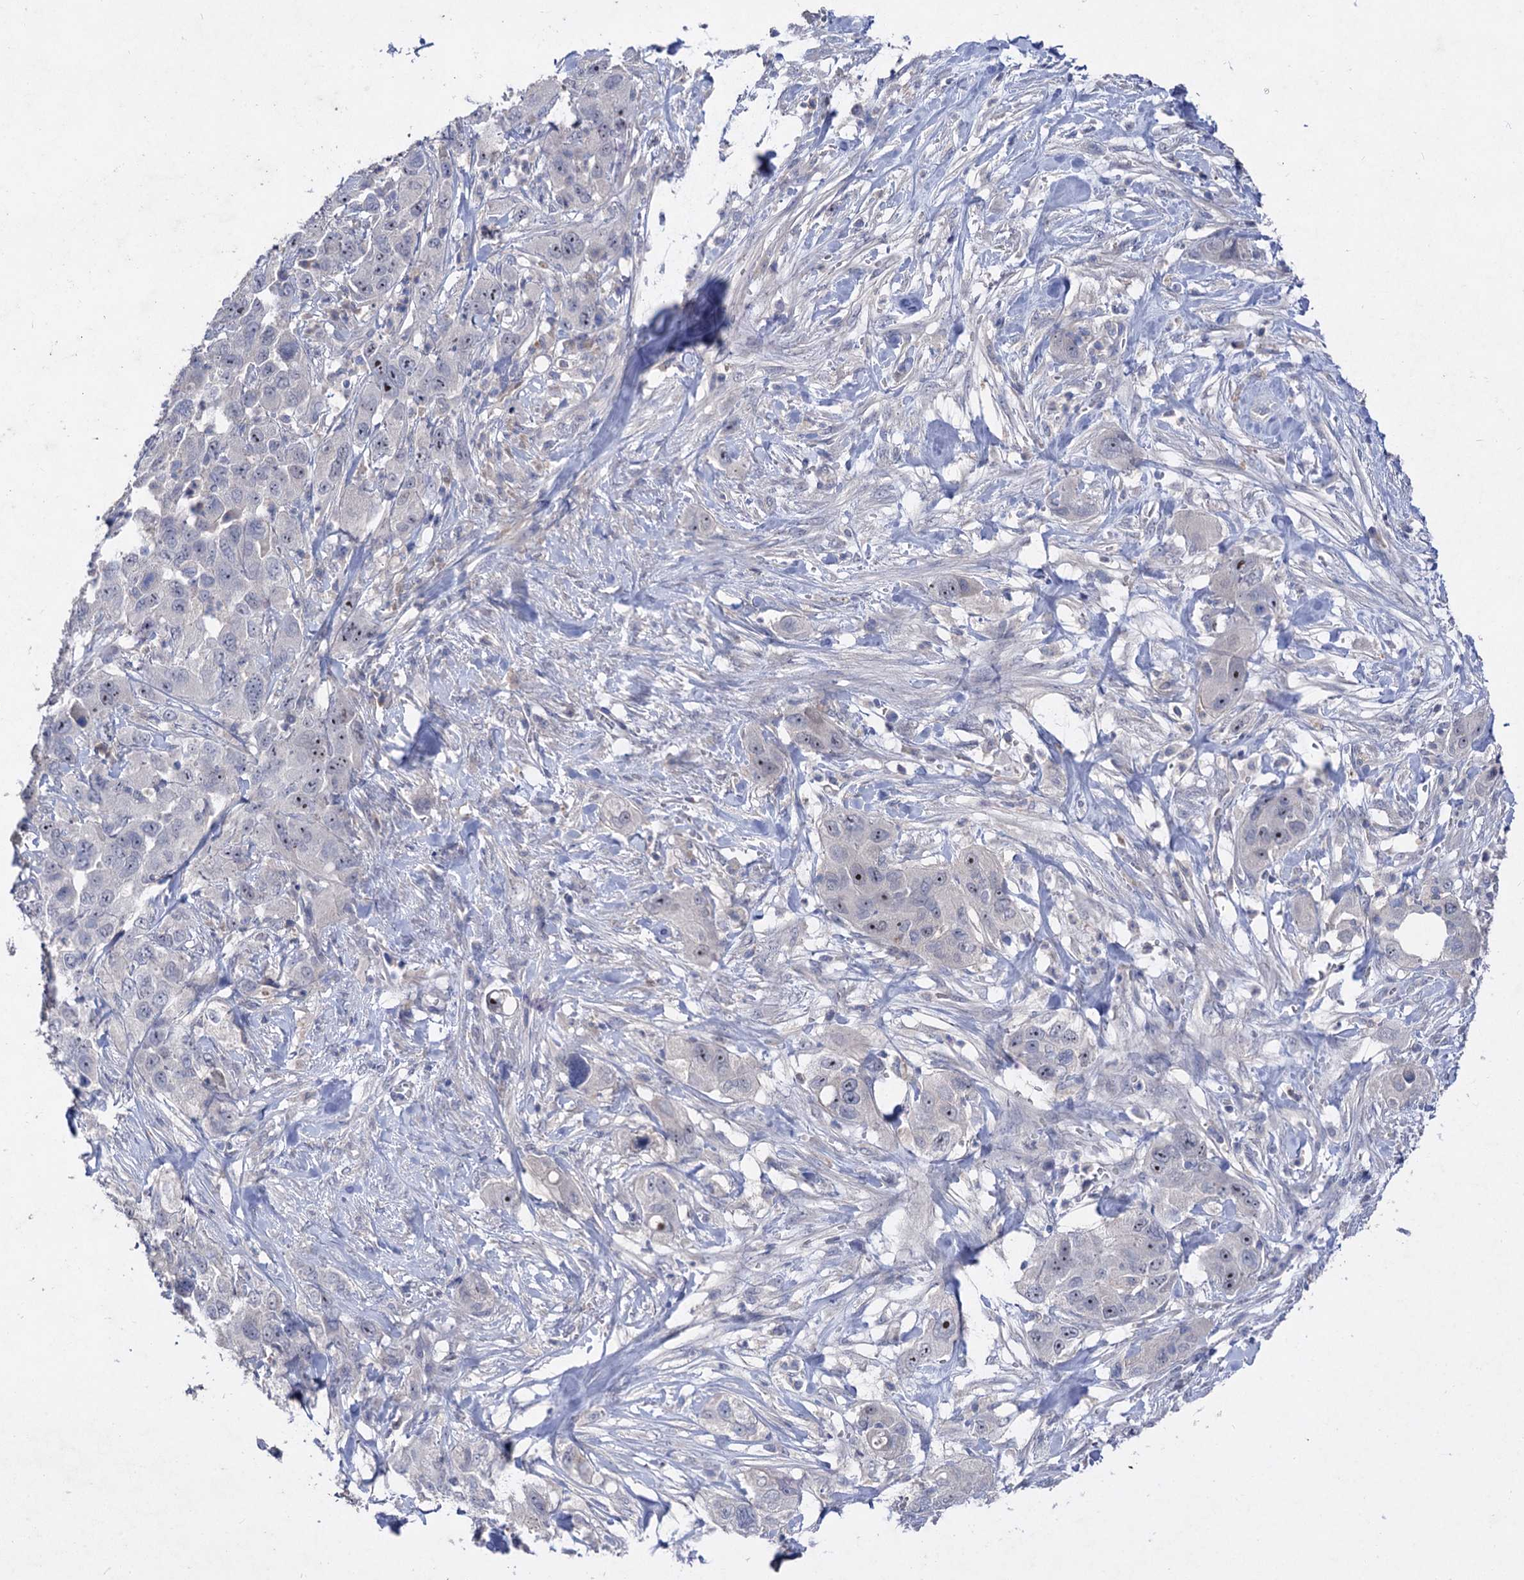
{"staining": {"intensity": "negative", "quantity": "none", "location": "none"}, "tissue": "pancreatic cancer", "cell_type": "Tumor cells", "image_type": "cancer", "snomed": [{"axis": "morphology", "description": "Adenocarcinoma, NOS"}, {"axis": "topography", "description": "Pancreas"}], "caption": "IHC image of neoplastic tissue: pancreatic cancer stained with DAB displays no significant protein expression in tumor cells.", "gene": "ATP4A", "patient": {"sex": "female", "age": 78}}